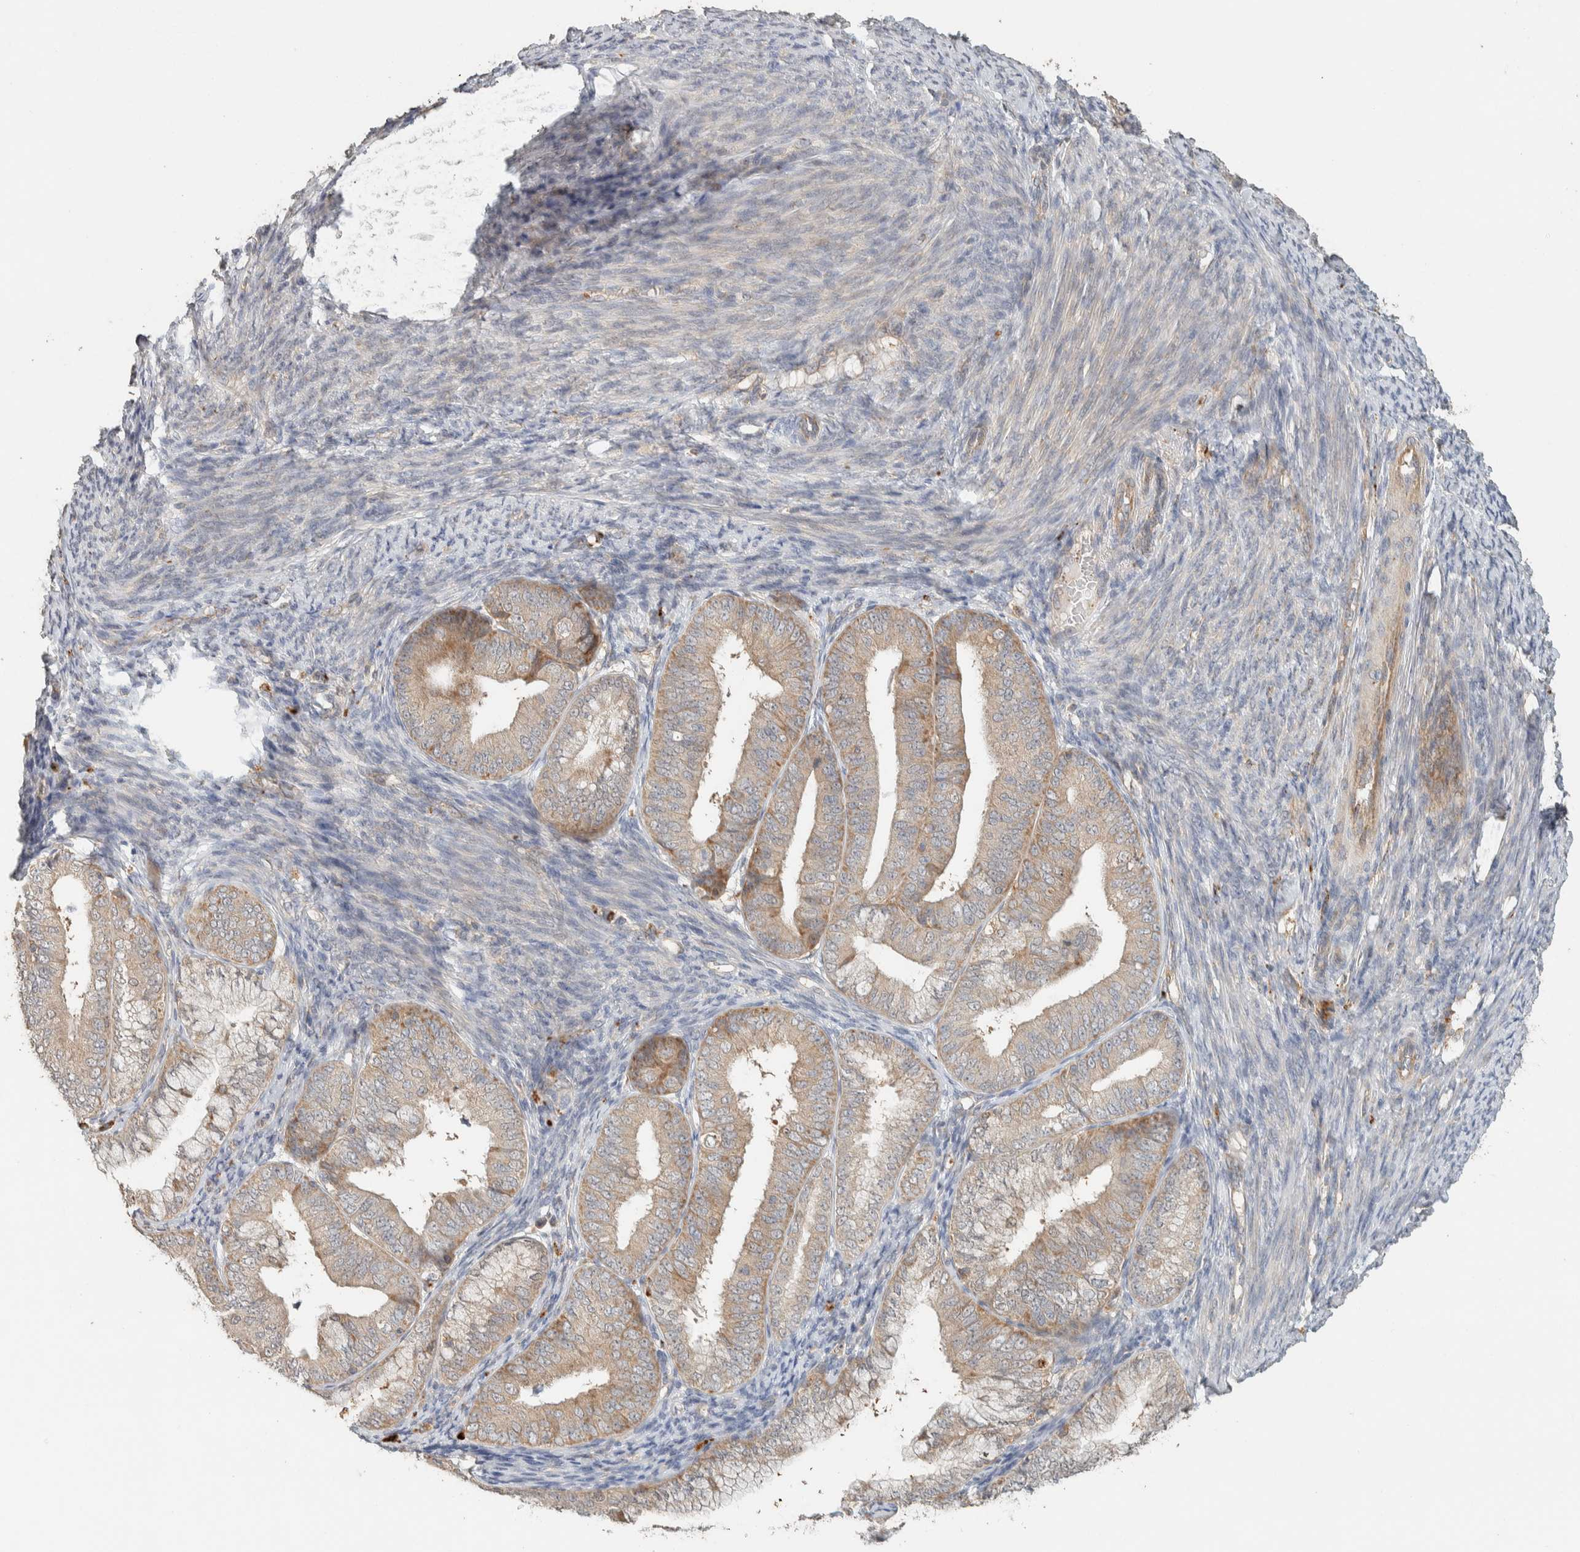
{"staining": {"intensity": "weak", "quantity": ">75%", "location": "cytoplasmic/membranous"}, "tissue": "endometrial cancer", "cell_type": "Tumor cells", "image_type": "cancer", "snomed": [{"axis": "morphology", "description": "Adenocarcinoma, NOS"}, {"axis": "topography", "description": "Endometrium"}], "caption": "Endometrial cancer was stained to show a protein in brown. There is low levels of weak cytoplasmic/membranous staining in about >75% of tumor cells. (DAB (3,3'-diaminobenzidine) IHC, brown staining for protein, blue staining for nuclei).", "gene": "PDE7B", "patient": {"sex": "female", "age": 63}}